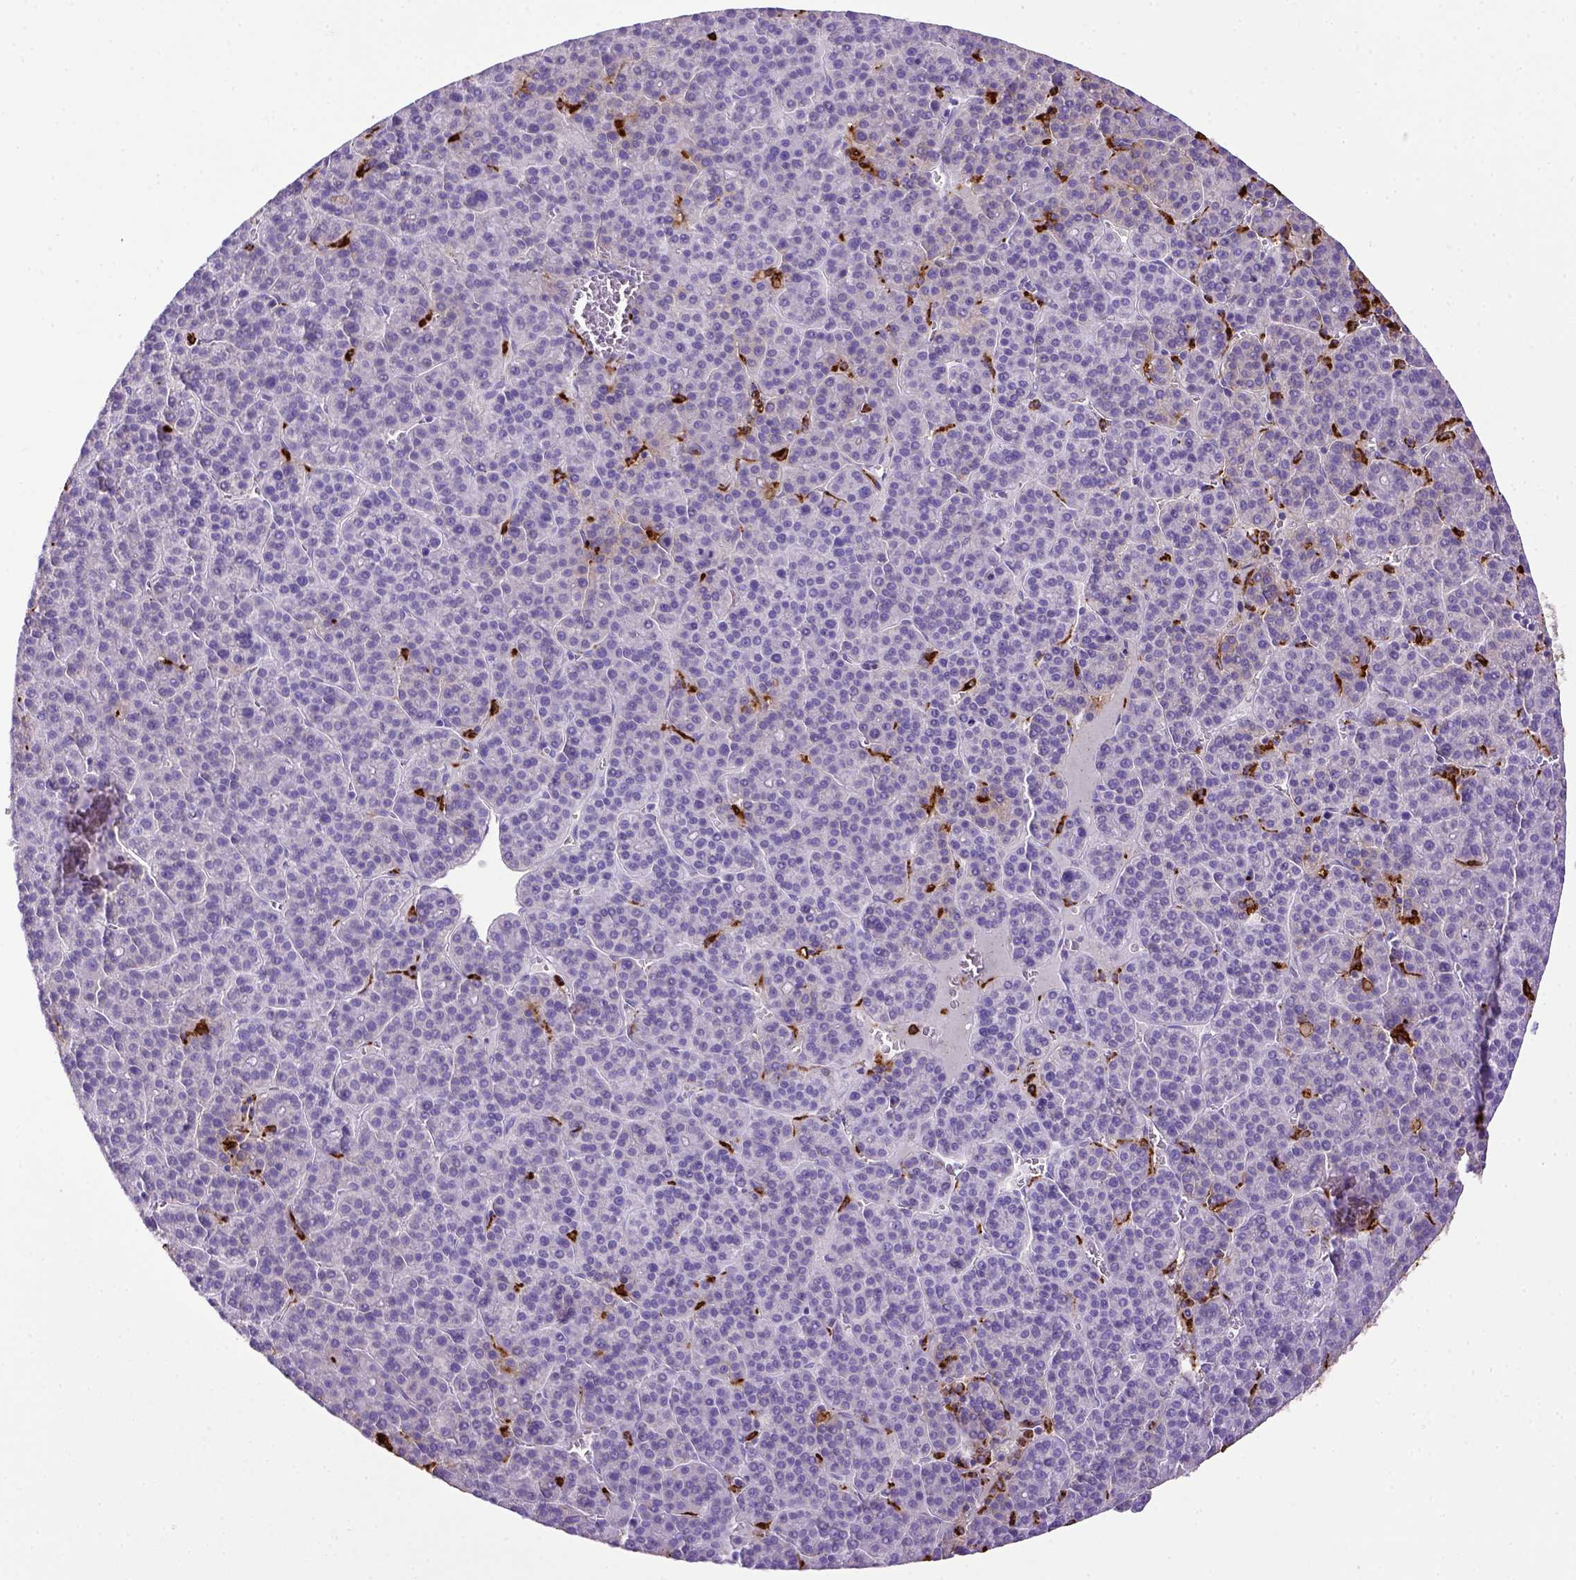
{"staining": {"intensity": "negative", "quantity": "none", "location": "none"}, "tissue": "liver cancer", "cell_type": "Tumor cells", "image_type": "cancer", "snomed": [{"axis": "morphology", "description": "Carcinoma, Hepatocellular, NOS"}, {"axis": "topography", "description": "Liver"}], "caption": "This is a histopathology image of IHC staining of hepatocellular carcinoma (liver), which shows no positivity in tumor cells.", "gene": "CD68", "patient": {"sex": "female", "age": 58}}